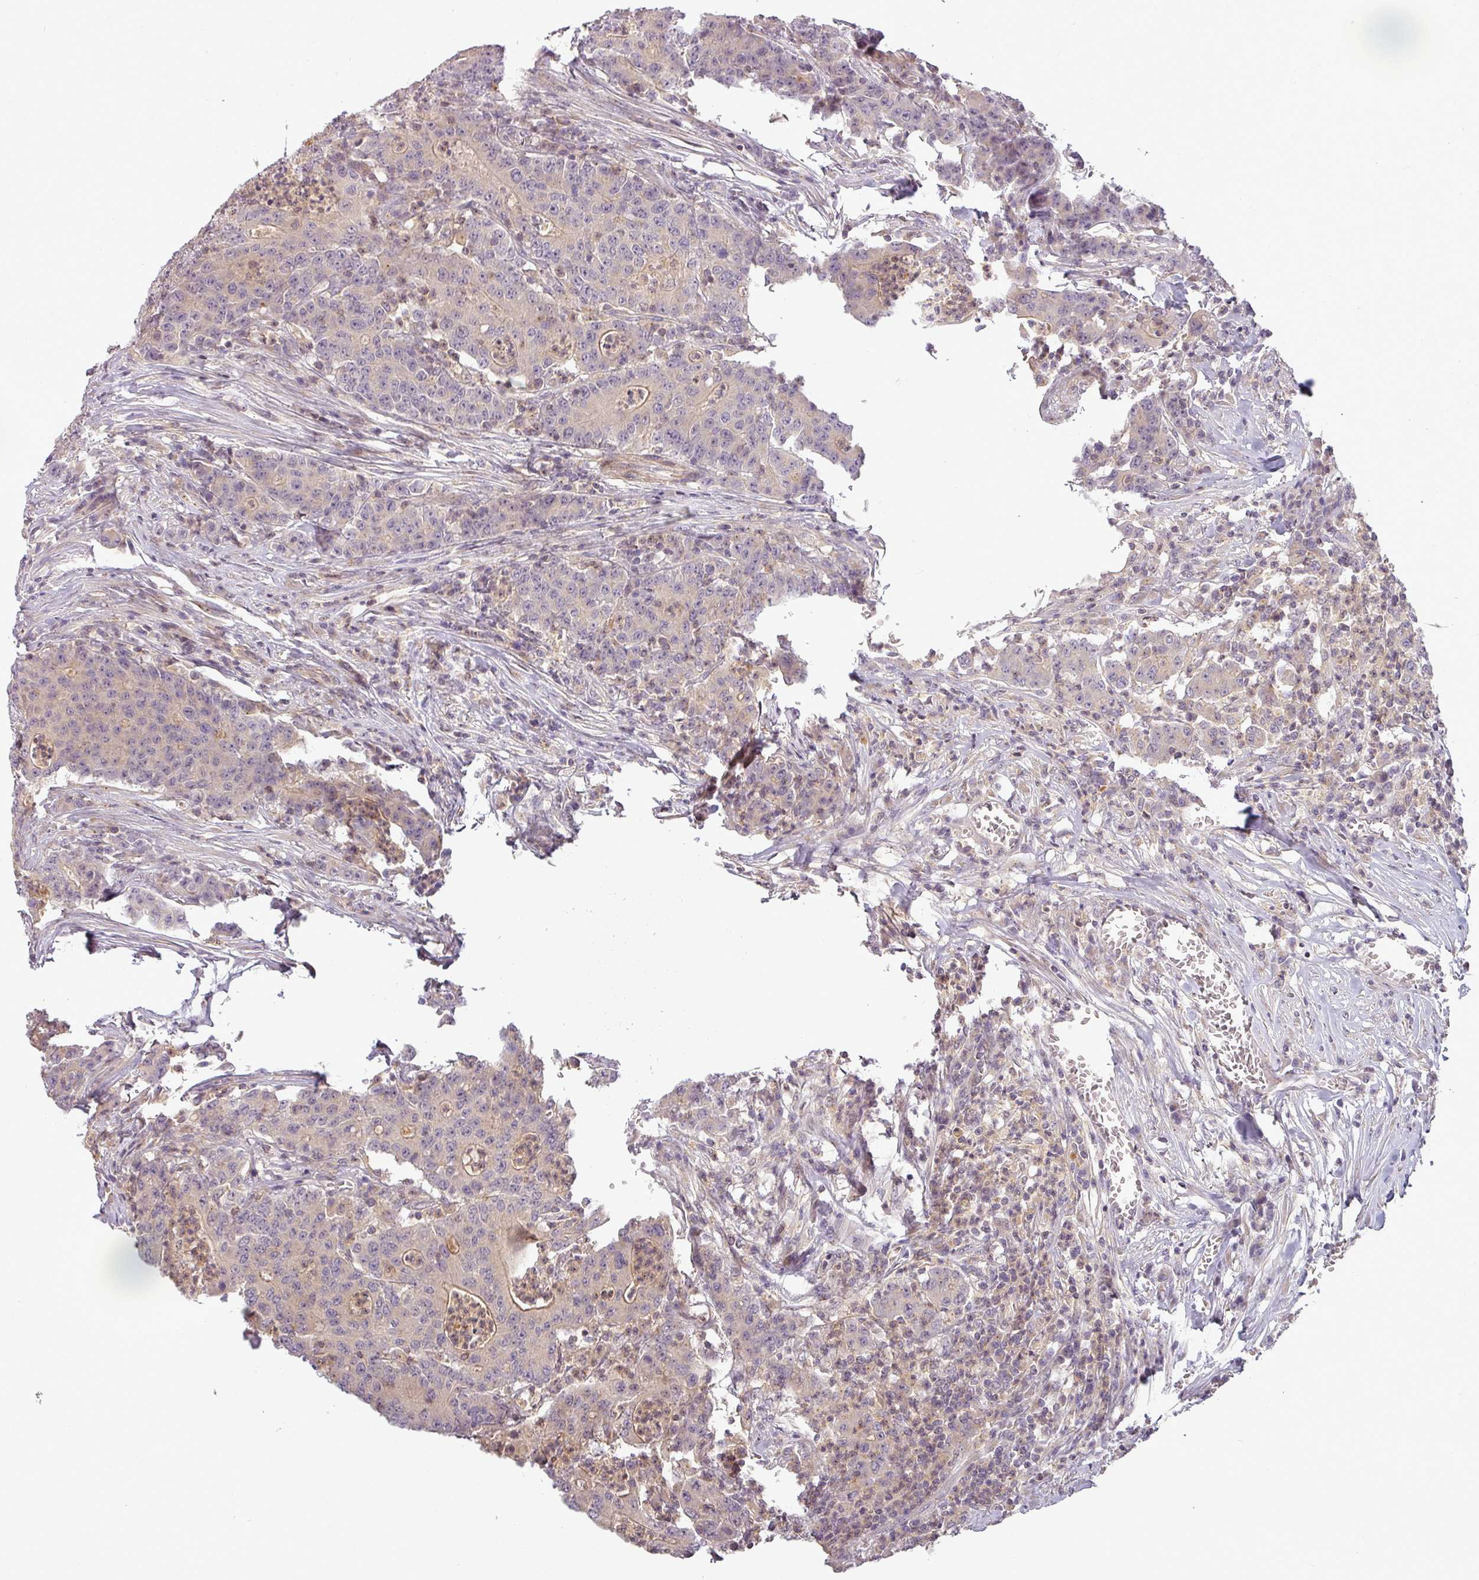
{"staining": {"intensity": "moderate", "quantity": "<25%", "location": "cytoplasmic/membranous"}, "tissue": "colorectal cancer", "cell_type": "Tumor cells", "image_type": "cancer", "snomed": [{"axis": "morphology", "description": "Adenocarcinoma, NOS"}, {"axis": "topography", "description": "Colon"}], "caption": "Colorectal adenocarcinoma stained with a protein marker exhibits moderate staining in tumor cells.", "gene": "NIN", "patient": {"sex": "male", "age": 83}}